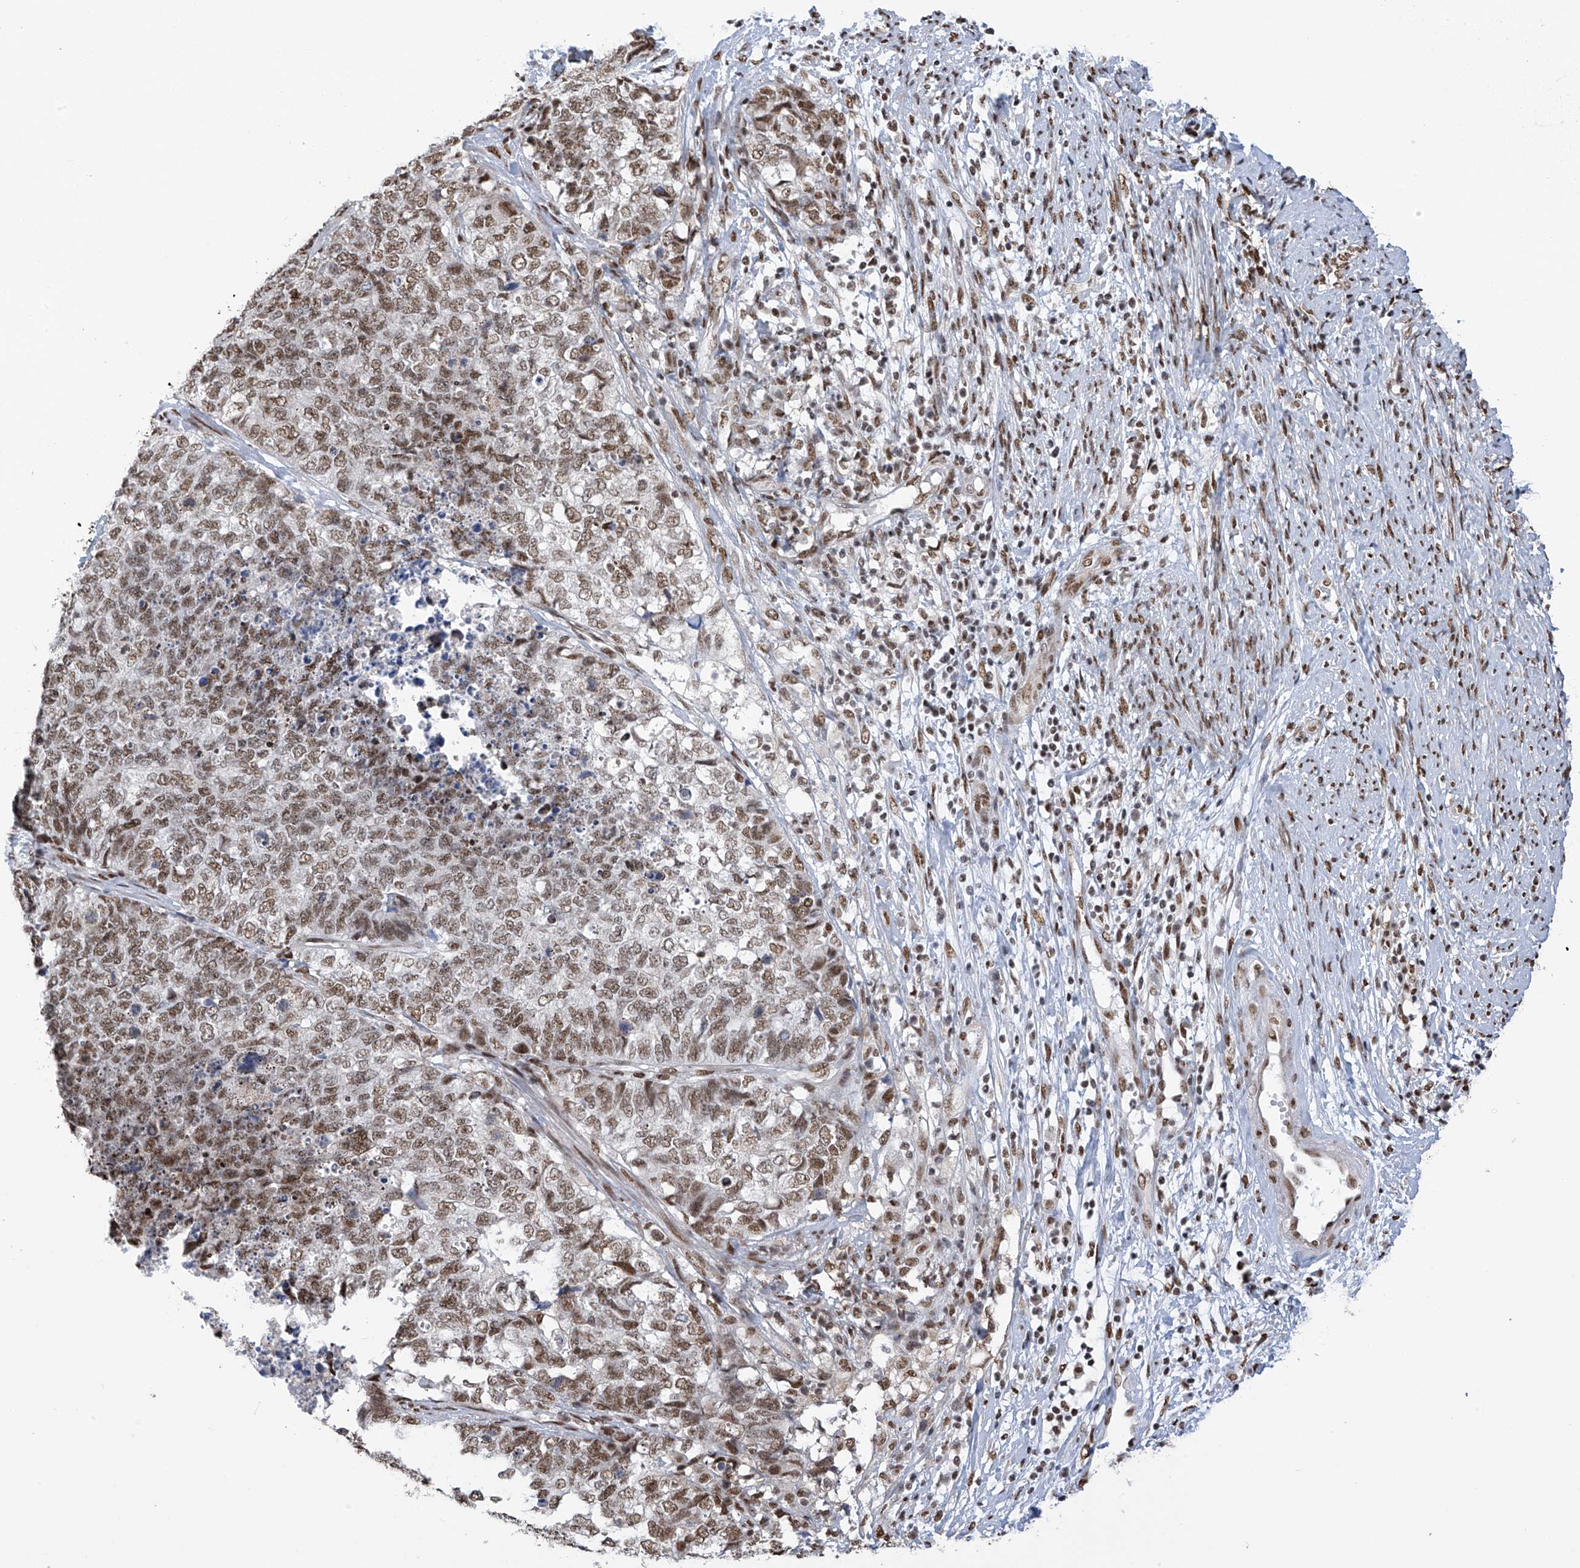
{"staining": {"intensity": "moderate", "quantity": ">75%", "location": "nuclear"}, "tissue": "cervical cancer", "cell_type": "Tumor cells", "image_type": "cancer", "snomed": [{"axis": "morphology", "description": "Squamous cell carcinoma, NOS"}, {"axis": "topography", "description": "Cervix"}], "caption": "A medium amount of moderate nuclear positivity is appreciated in about >75% of tumor cells in cervical cancer tissue.", "gene": "APLF", "patient": {"sex": "female", "age": 63}}